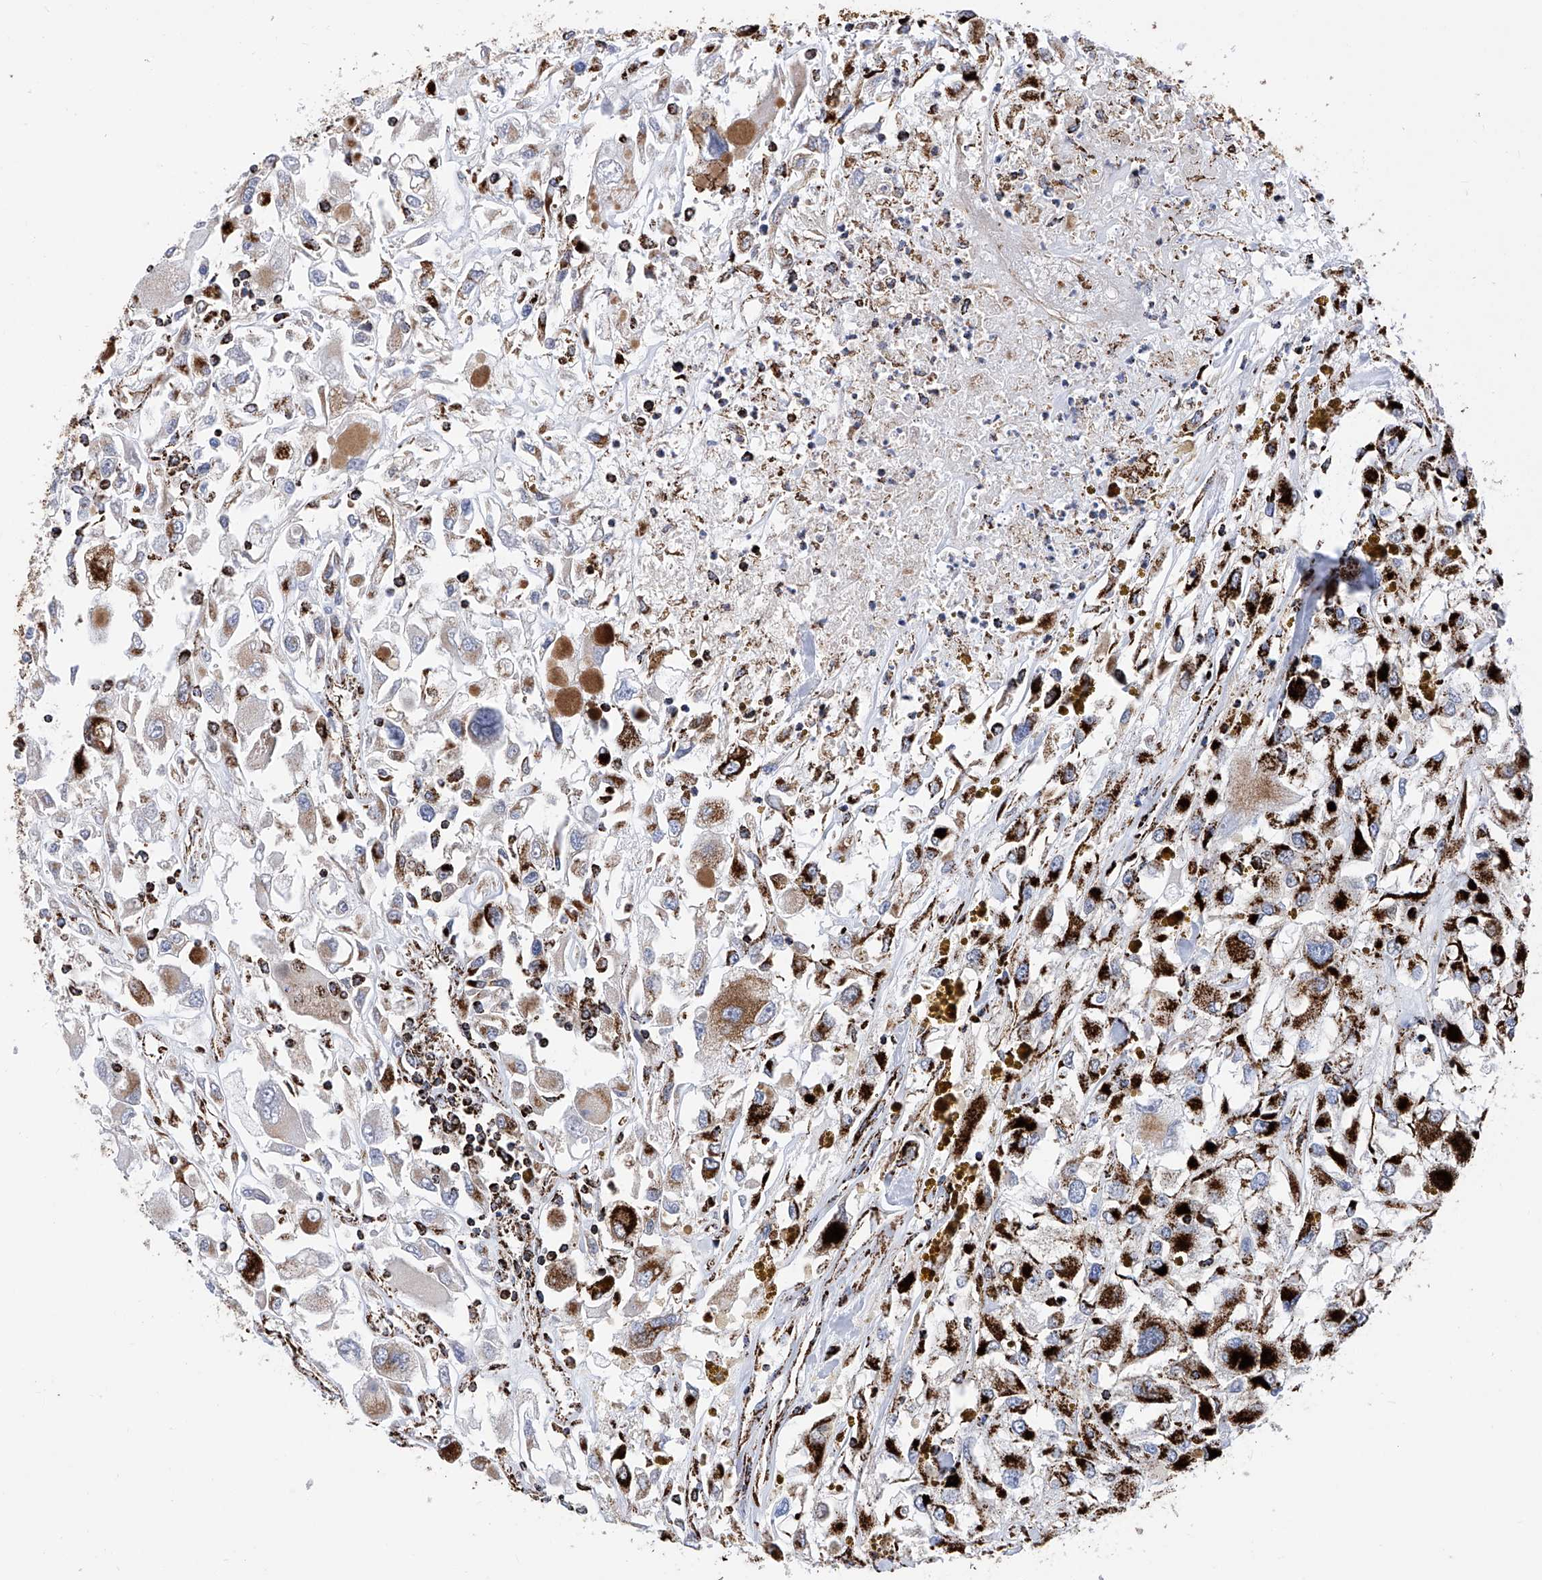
{"staining": {"intensity": "strong", "quantity": "25%-75%", "location": "cytoplasmic/membranous"}, "tissue": "renal cancer", "cell_type": "Tumor cells", "image_type": "cancer", "snomed": [{"axis": "morphology", "description": "Adenocarcinoma, NOS"}, {"axis": "topography", "description": "Kidney"}], "caption": "Adenocarcinoma (renal) stained with immunohistochemistry (IHC) reveals strong cytoplasmic/membranous positivity in approximately 25%-75% of tumor cells.", "gene": "ATP5PF", "patient": {"sex": "female", "age": 52}}